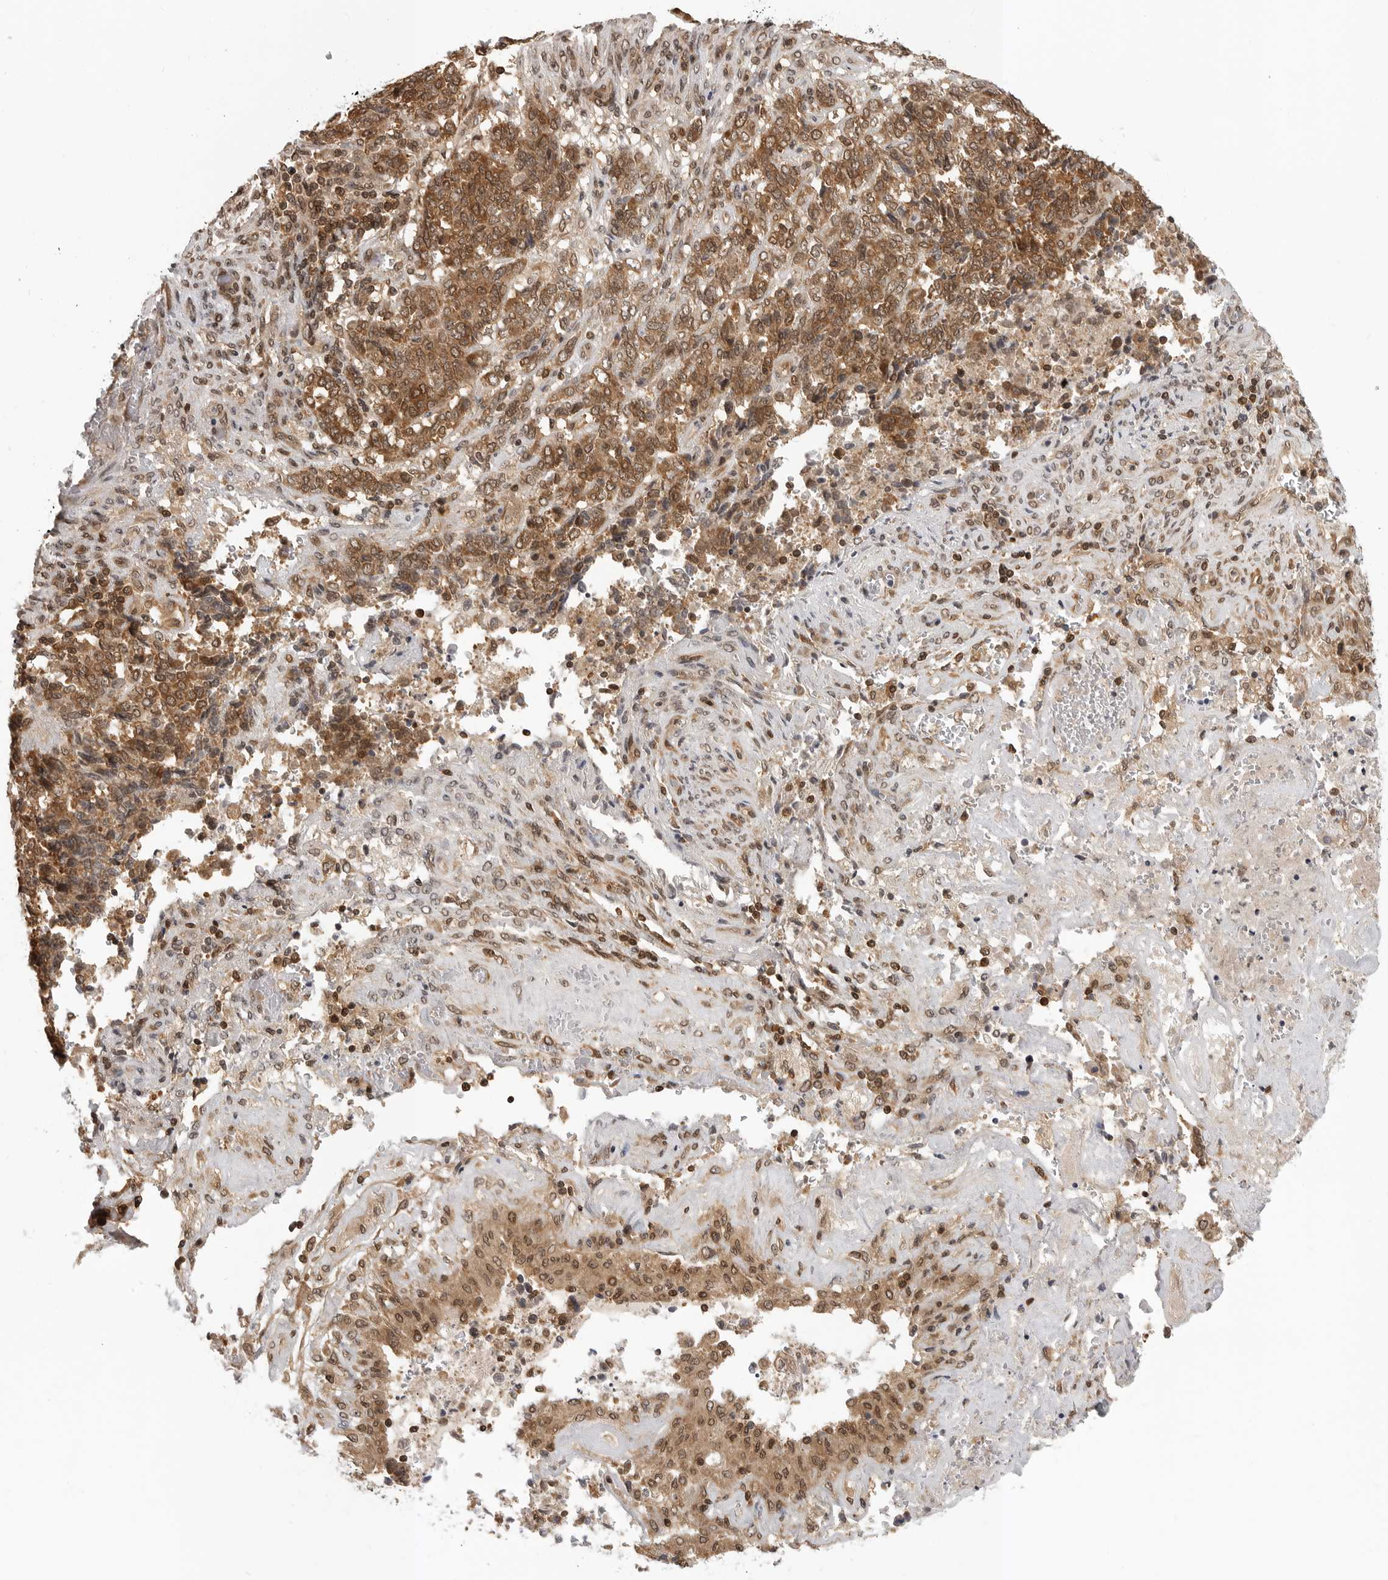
{"staining": {"intensity": "moderate", "quantity": ">75%", "location": "cytoplasmic/membranous,nuclear"}, "tissue": "endometrial cancer", "cell_type": "Tumor cells", "image_type": "cancer", "snomed": [{"axis": "morphology", "description": "Adenocarcinoma, NOS"}, {"axis": "topography", "description": "Endometrium"}], "caption": "Endometrial adenocarcinoma stained with immunohistochemistry (IHC) displays moderate cytoplasmic/membranous and nuclear positivity in approximately >75% of tumor cells.", "gene": "SZRD1", "patient": {"sex": "female", "age": 80}}